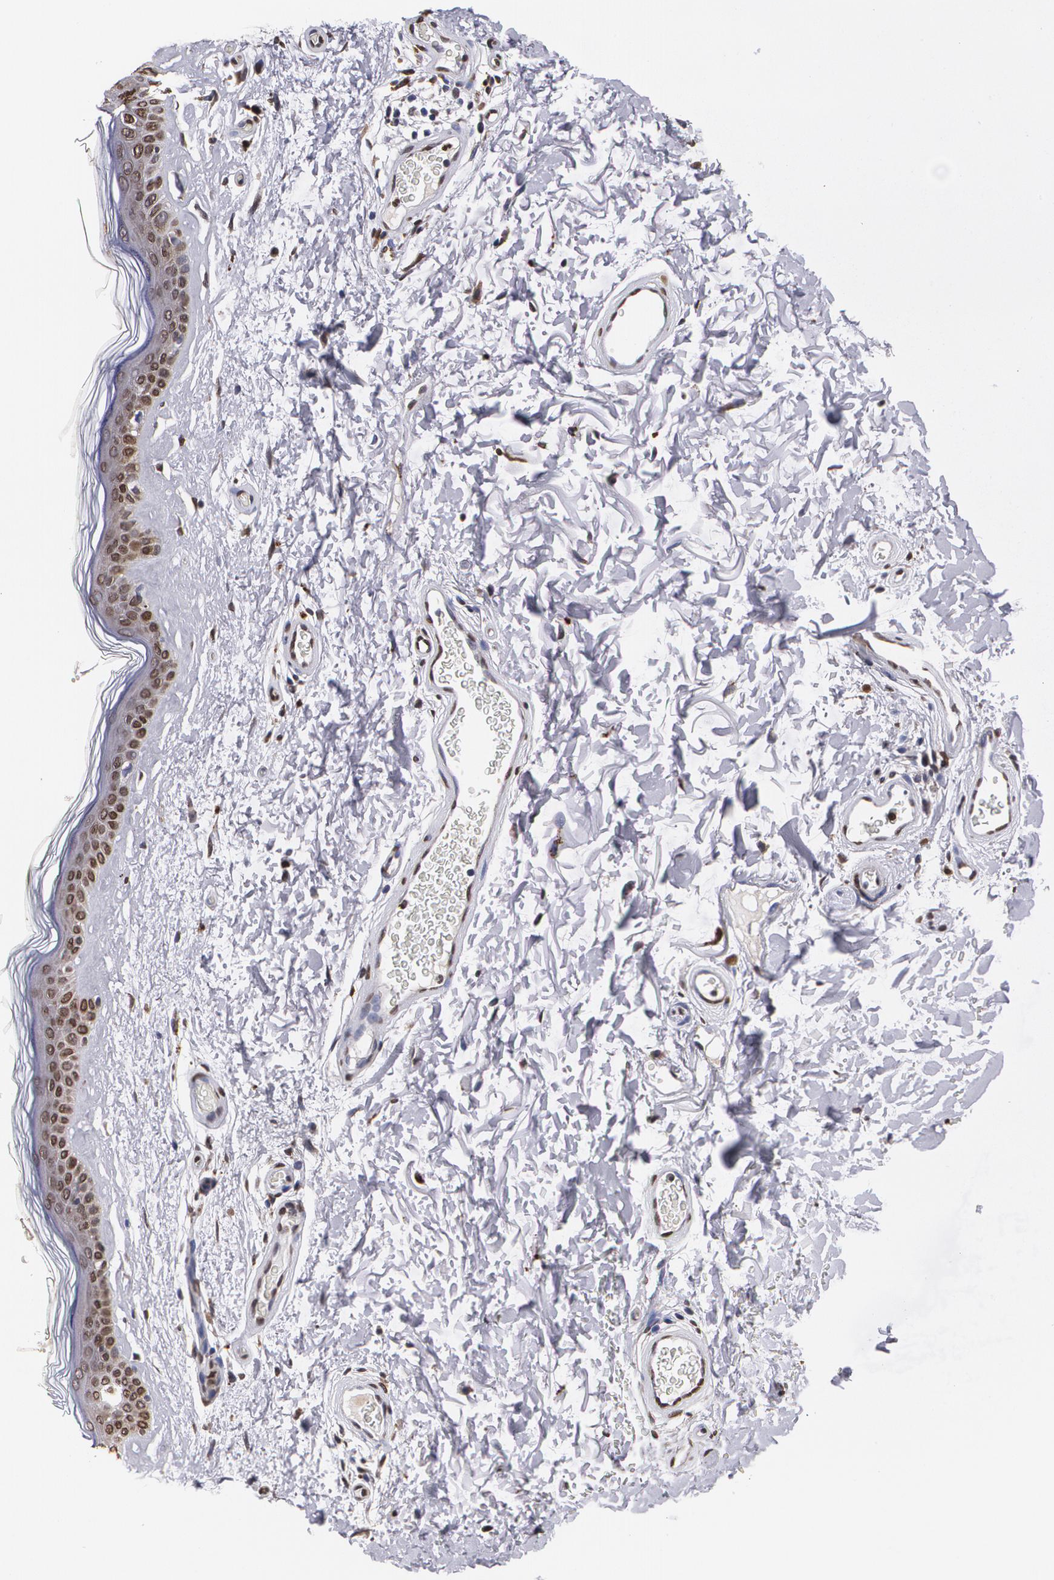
{"staining": {"intensity": "moderate", "quantity": ">75%", "location": "nuclear"}, "tissue": "skin", "cell_type": "Fibroblasts", "image_type": "normal", "snomed": [{"axis": "morphology", "description": "Normal tissue, NOS"}, {"axis": "topography", "description": "Skin"}], "caption": "Immunohistochemical staining of normal skin exhibits medium levels of moderate nuclear positivity in about >75% of fibroblasts.", "gene": "MVP", "patient": {"sex": "male", "age": 63}}